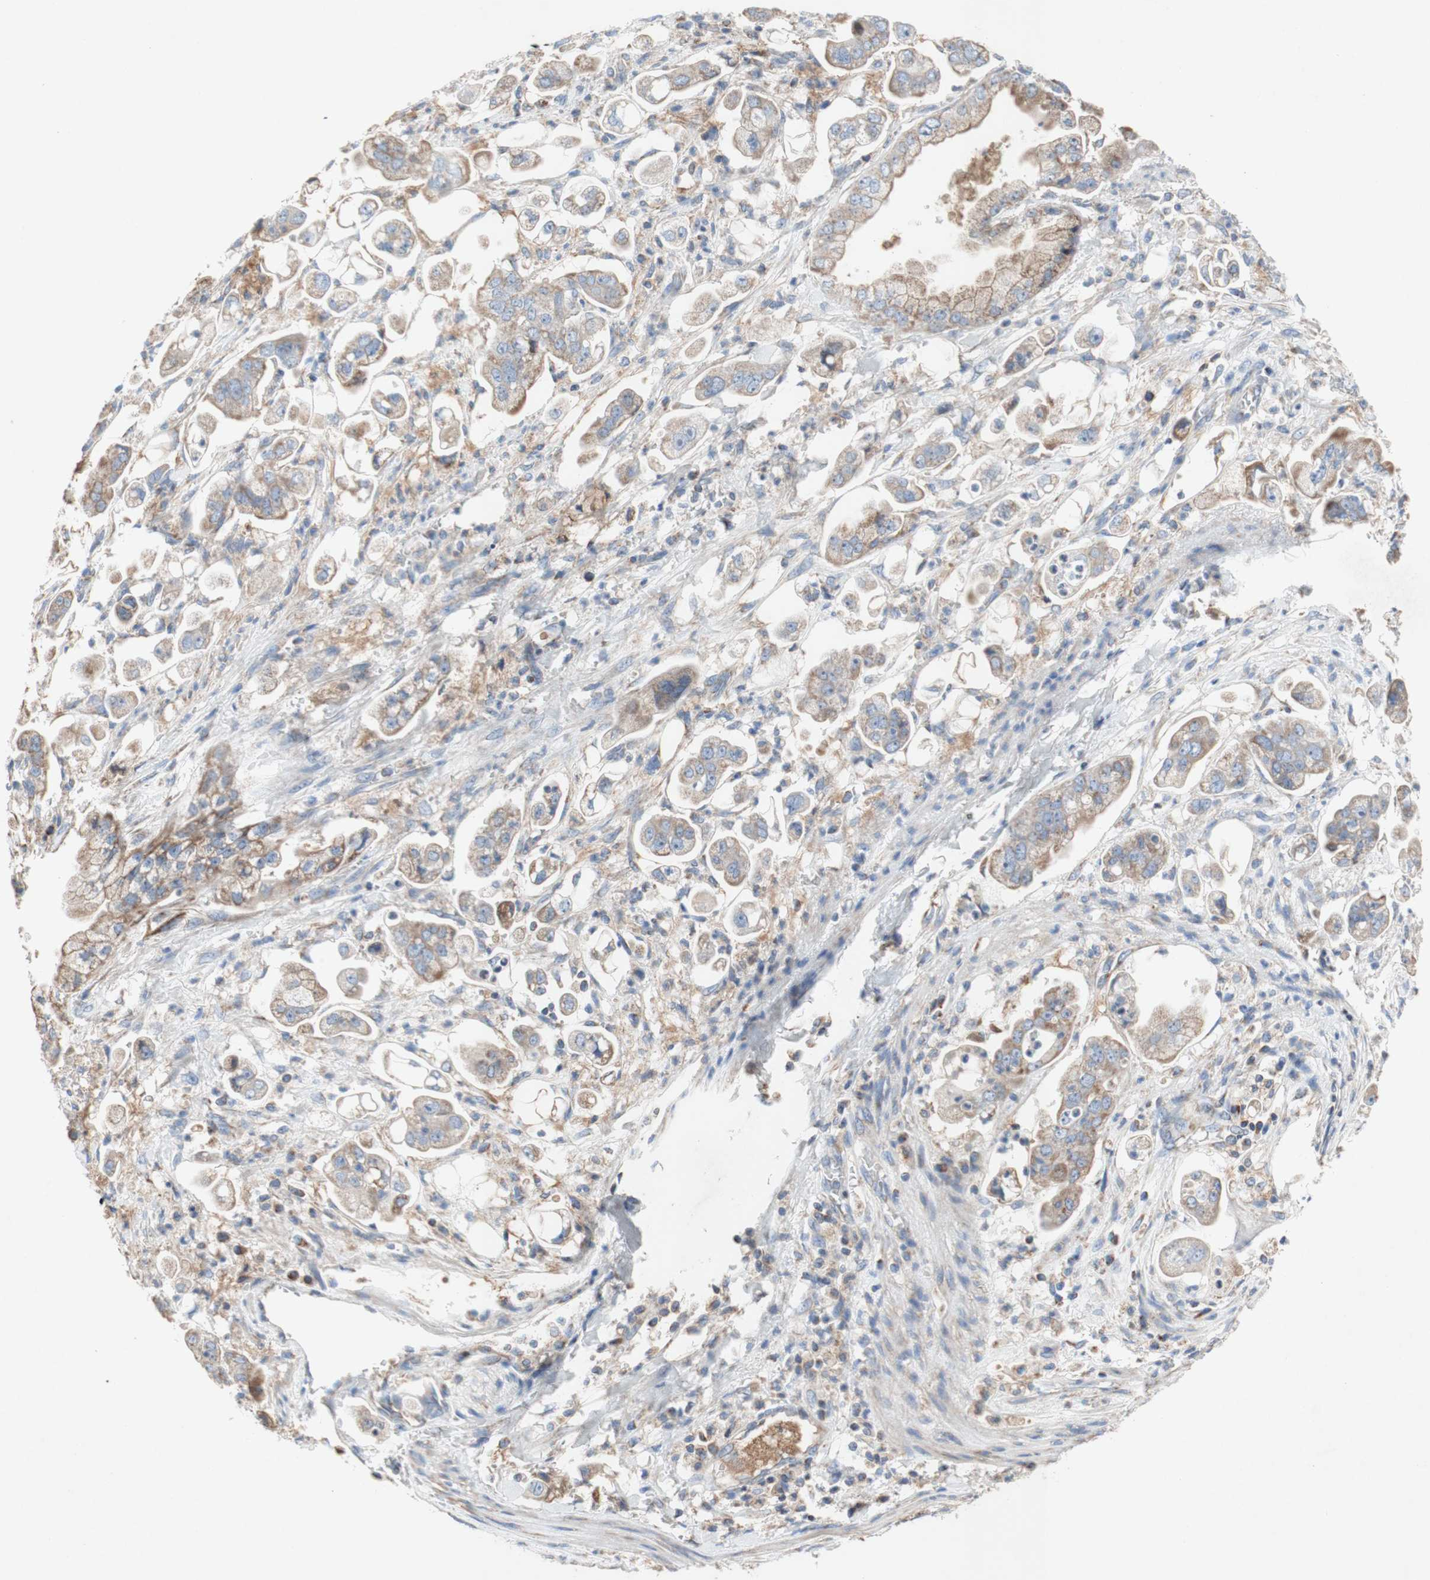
{"staining": {"intensity": "weak", "quantity": ">75%", "location": "cytoplasmic/membranous"}, "tissue": "stomach cancer", "cell_type": "Tumor cells", "image_type": "cancer", "snomed": [{"axis": "morphology", "description": "Adenocarcinoma, NOS"}, {"axis": "topography", "description": "Stomach"}], "caption": "Weak cytoplasmic/membranous protein positivity is present in approximately >75% of tumor cells in stomach cancer.", "gene": "SDHB", "patient": {"sex": "male", "age": 62}}